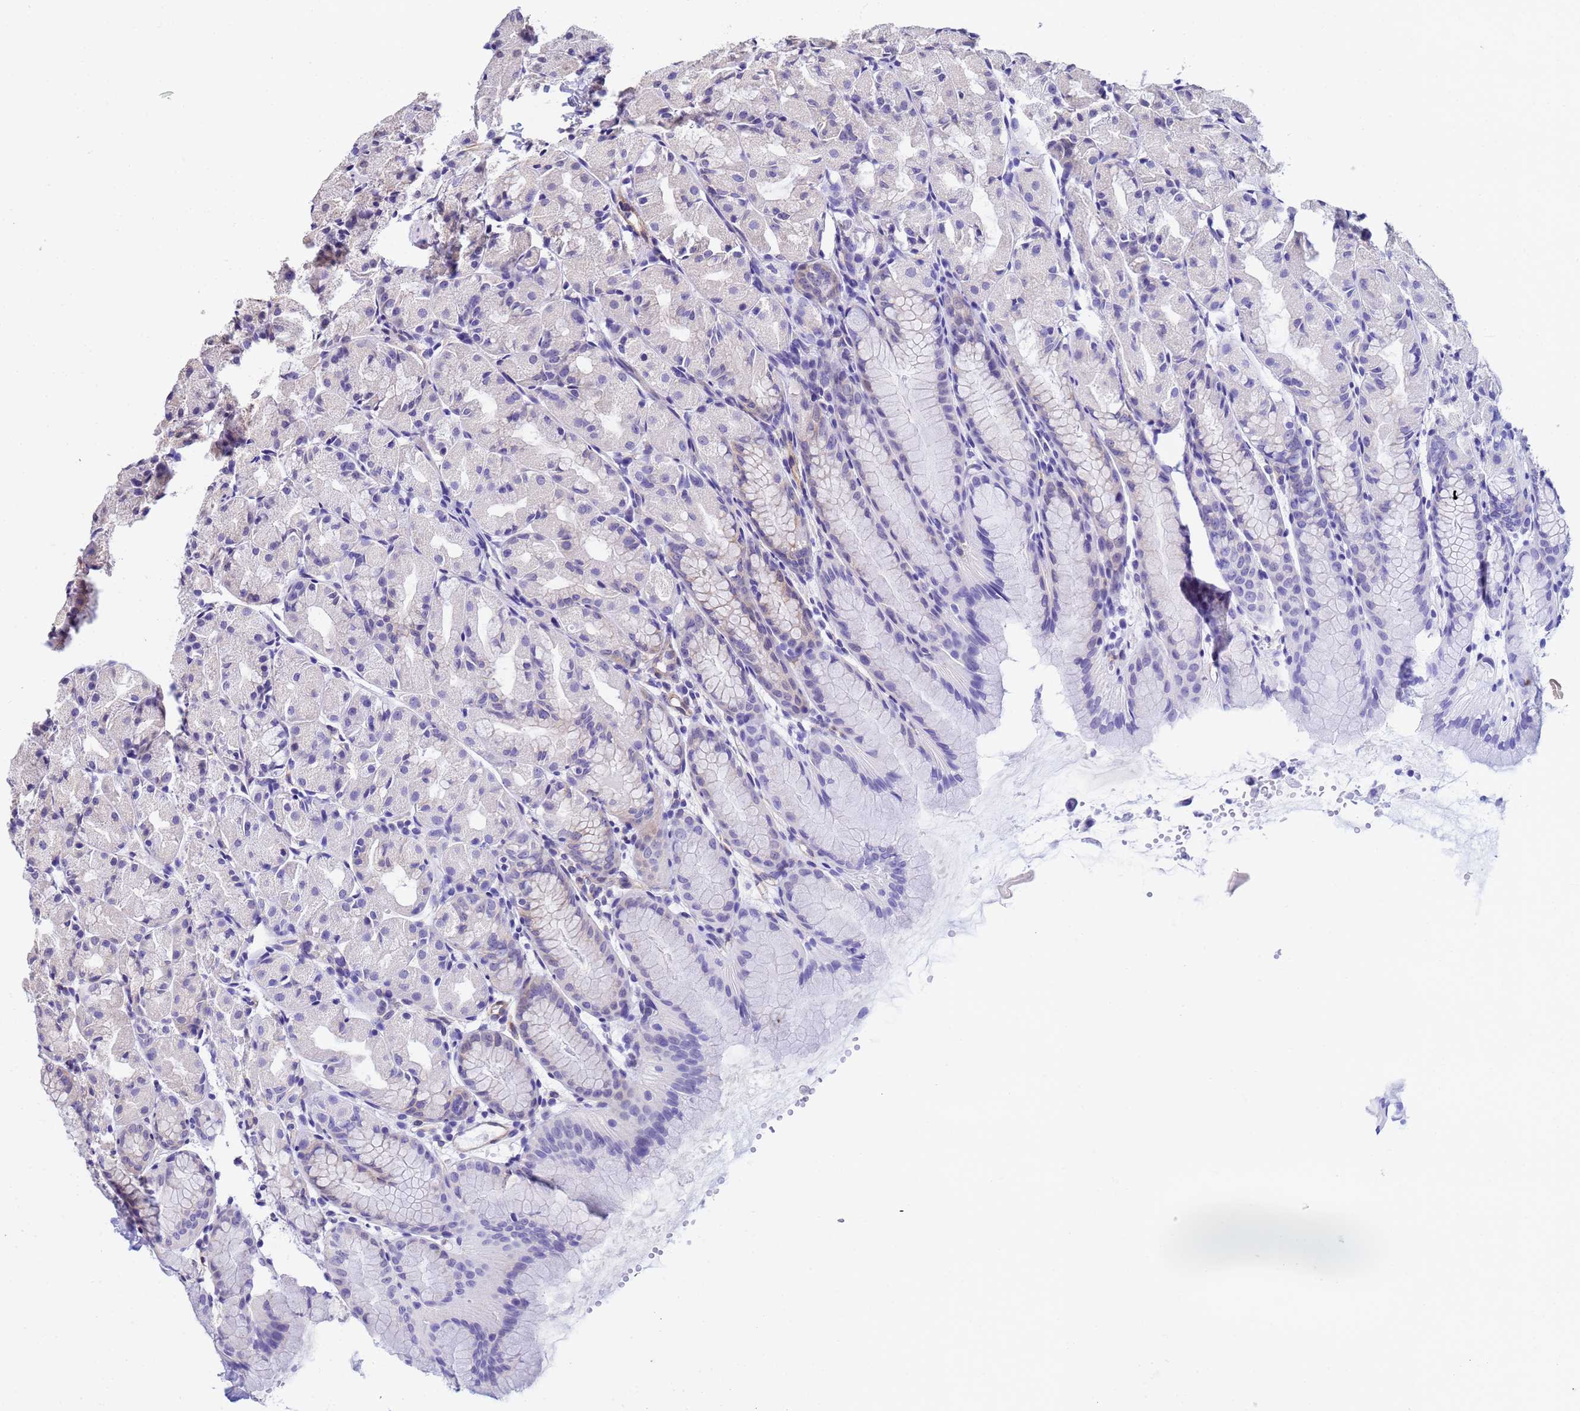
{"staining": {"intensity": "negative", "quantity": "none", "location": "none"}, "tissue": "stomach", "cell_type": "Glandular cells", "image_type": "normal", "snomed": [{"axis": "morphology", "description": "Normal tissue, NOS"}, {"axis": "topography", "description": "Stomach, upper"}], "caption": "This is a micrograph of IHC staining of normal stomach, which shows no expression in glandular cells.", "gene": "TRIP6", "patient": {"sex": "male", "age": 47}}